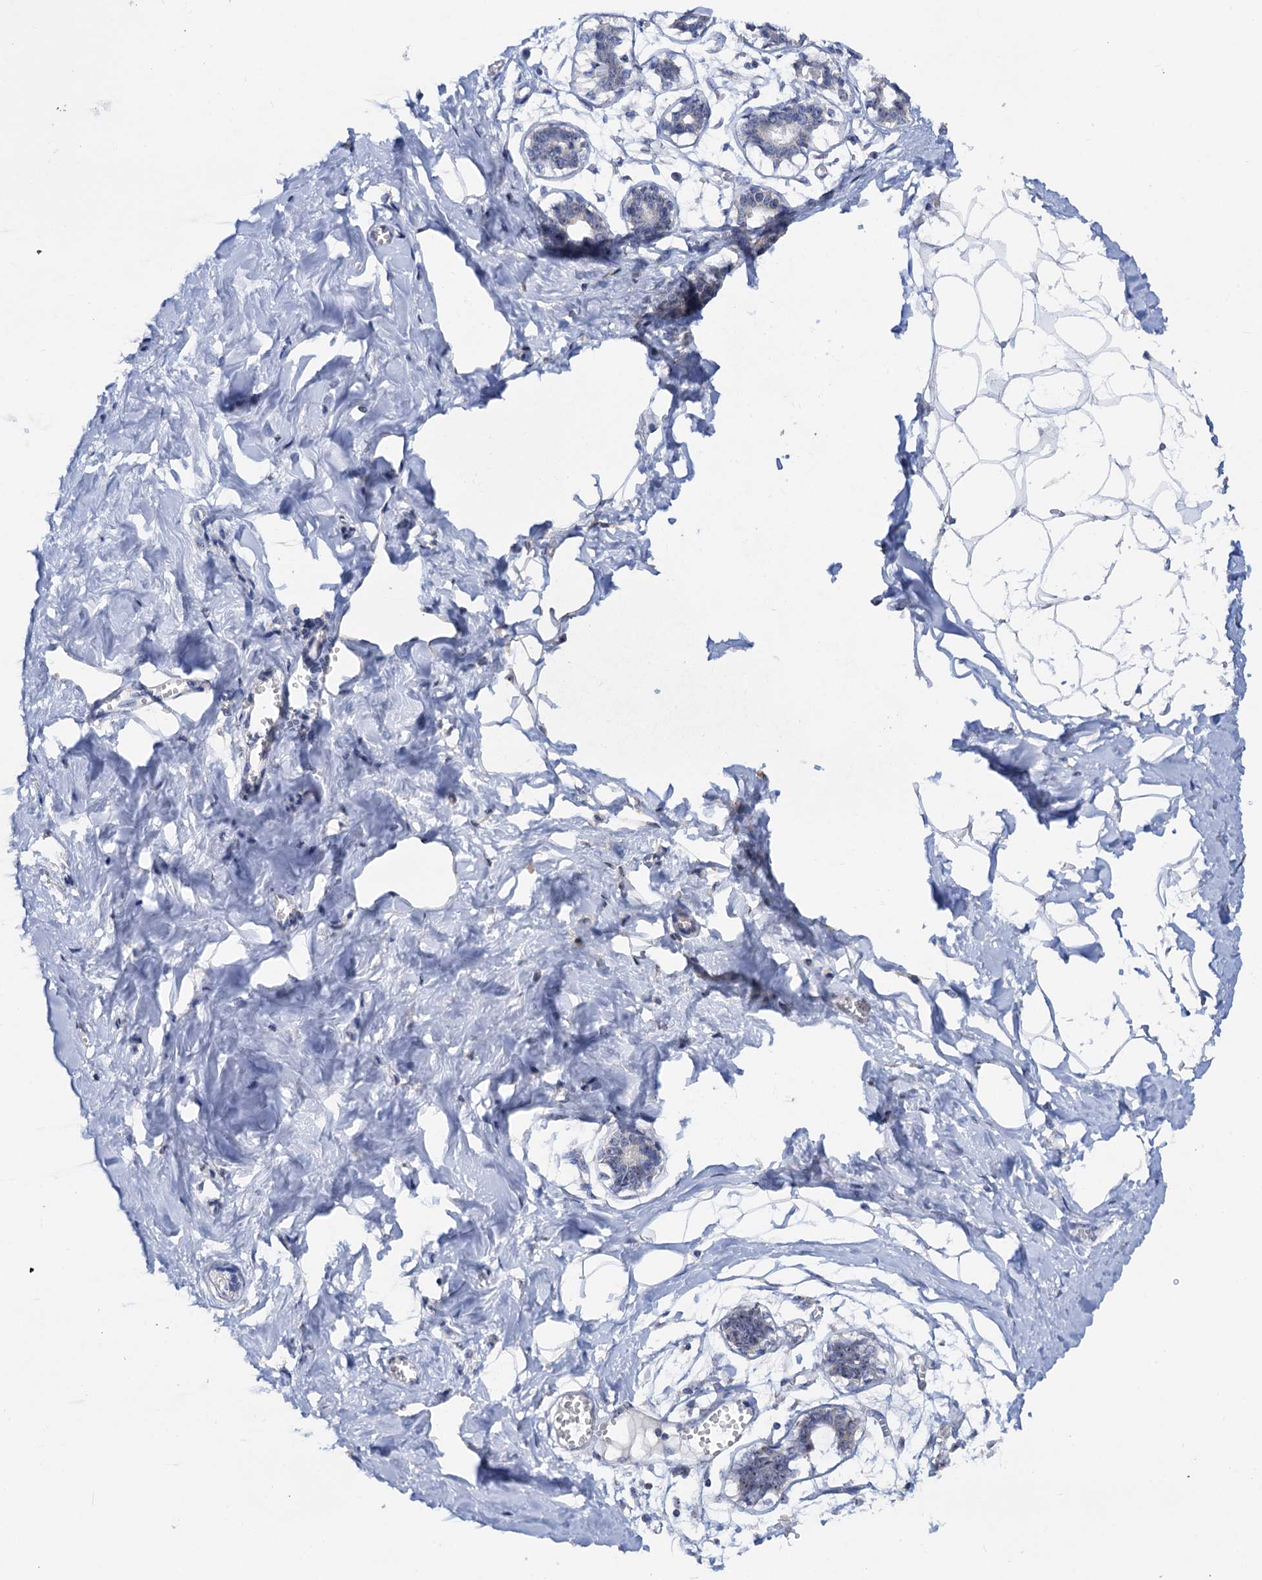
{"staining": {"intensity": "negative", "quantity": "none", "location": "none"}, "tissue": "breast", "cell_type": "Adipocytes", "image_type": "normal", "snomed": [{"axis": "morphology", "description": "Normal tissue, NOS"}, {"axis": "topography", "description": "Breast"}], "caption": "Normal breast was stained to show a protein in brown. There is no significant positivity in adipocytes. Nuclei are stained in blue.", "gene": "C2CD3", "patient": {"sex": "female", "age": 27}}